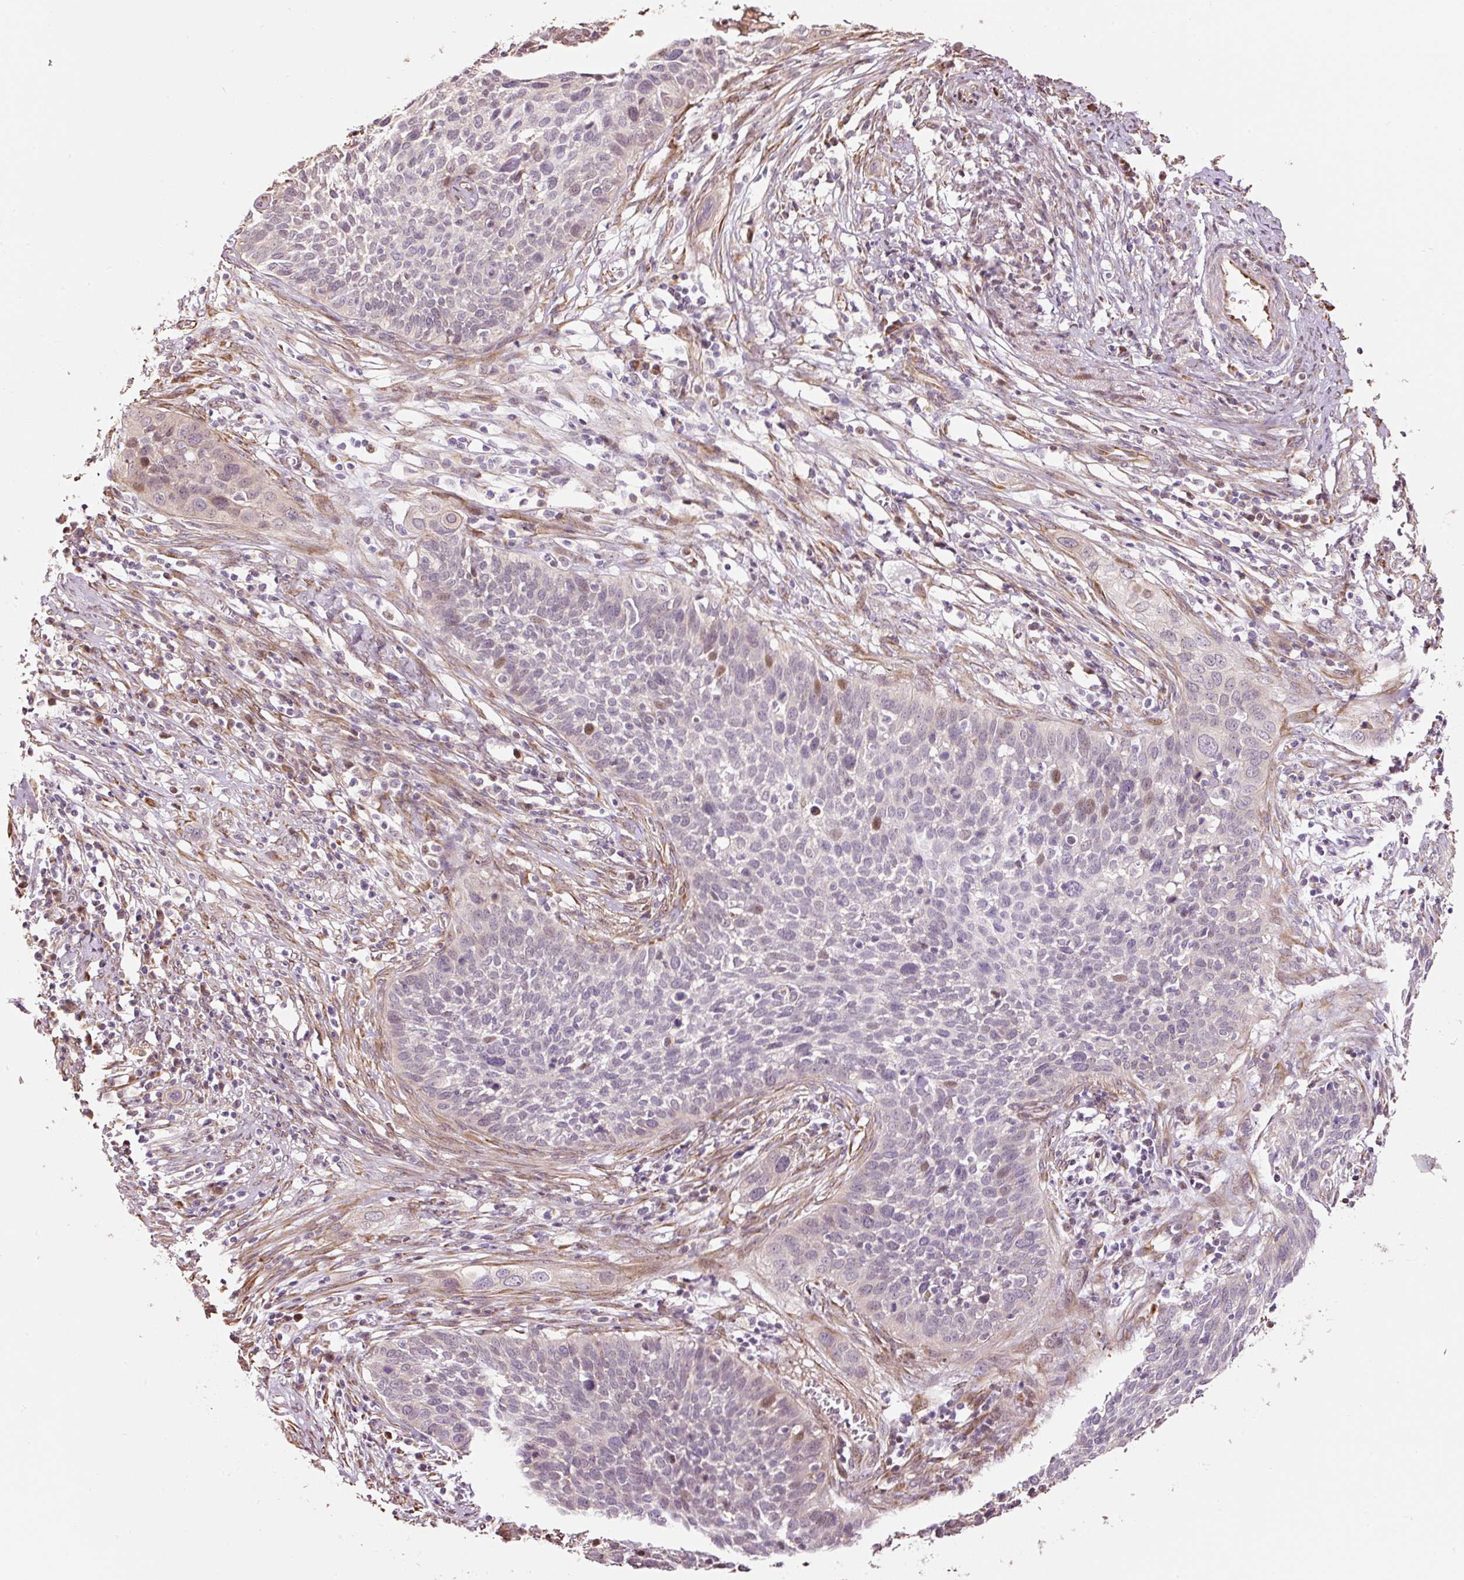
{"staining": {"intensity": "moderate", "quantity": "<25%", "location": "nuclear"}, "tissue": "cervical cancer", "cell_type": "Tumor cells", "image_type": "cancer", "snomed": [{"axis": "morphology", "description": "Squamous cell carcinoma, NOS"}, {"axis": "topography", "description": "Cervix"}], "caption": "A low amount of moderate nuclear staining is identified in approximately <25% of tumor cells in cervical squamous cell carcinoma tissue. Ihc stains the protein in brown and the nuclei are stained blue.", "gene": "ETF1", "patient": {"sex": "female", "age": 34}}